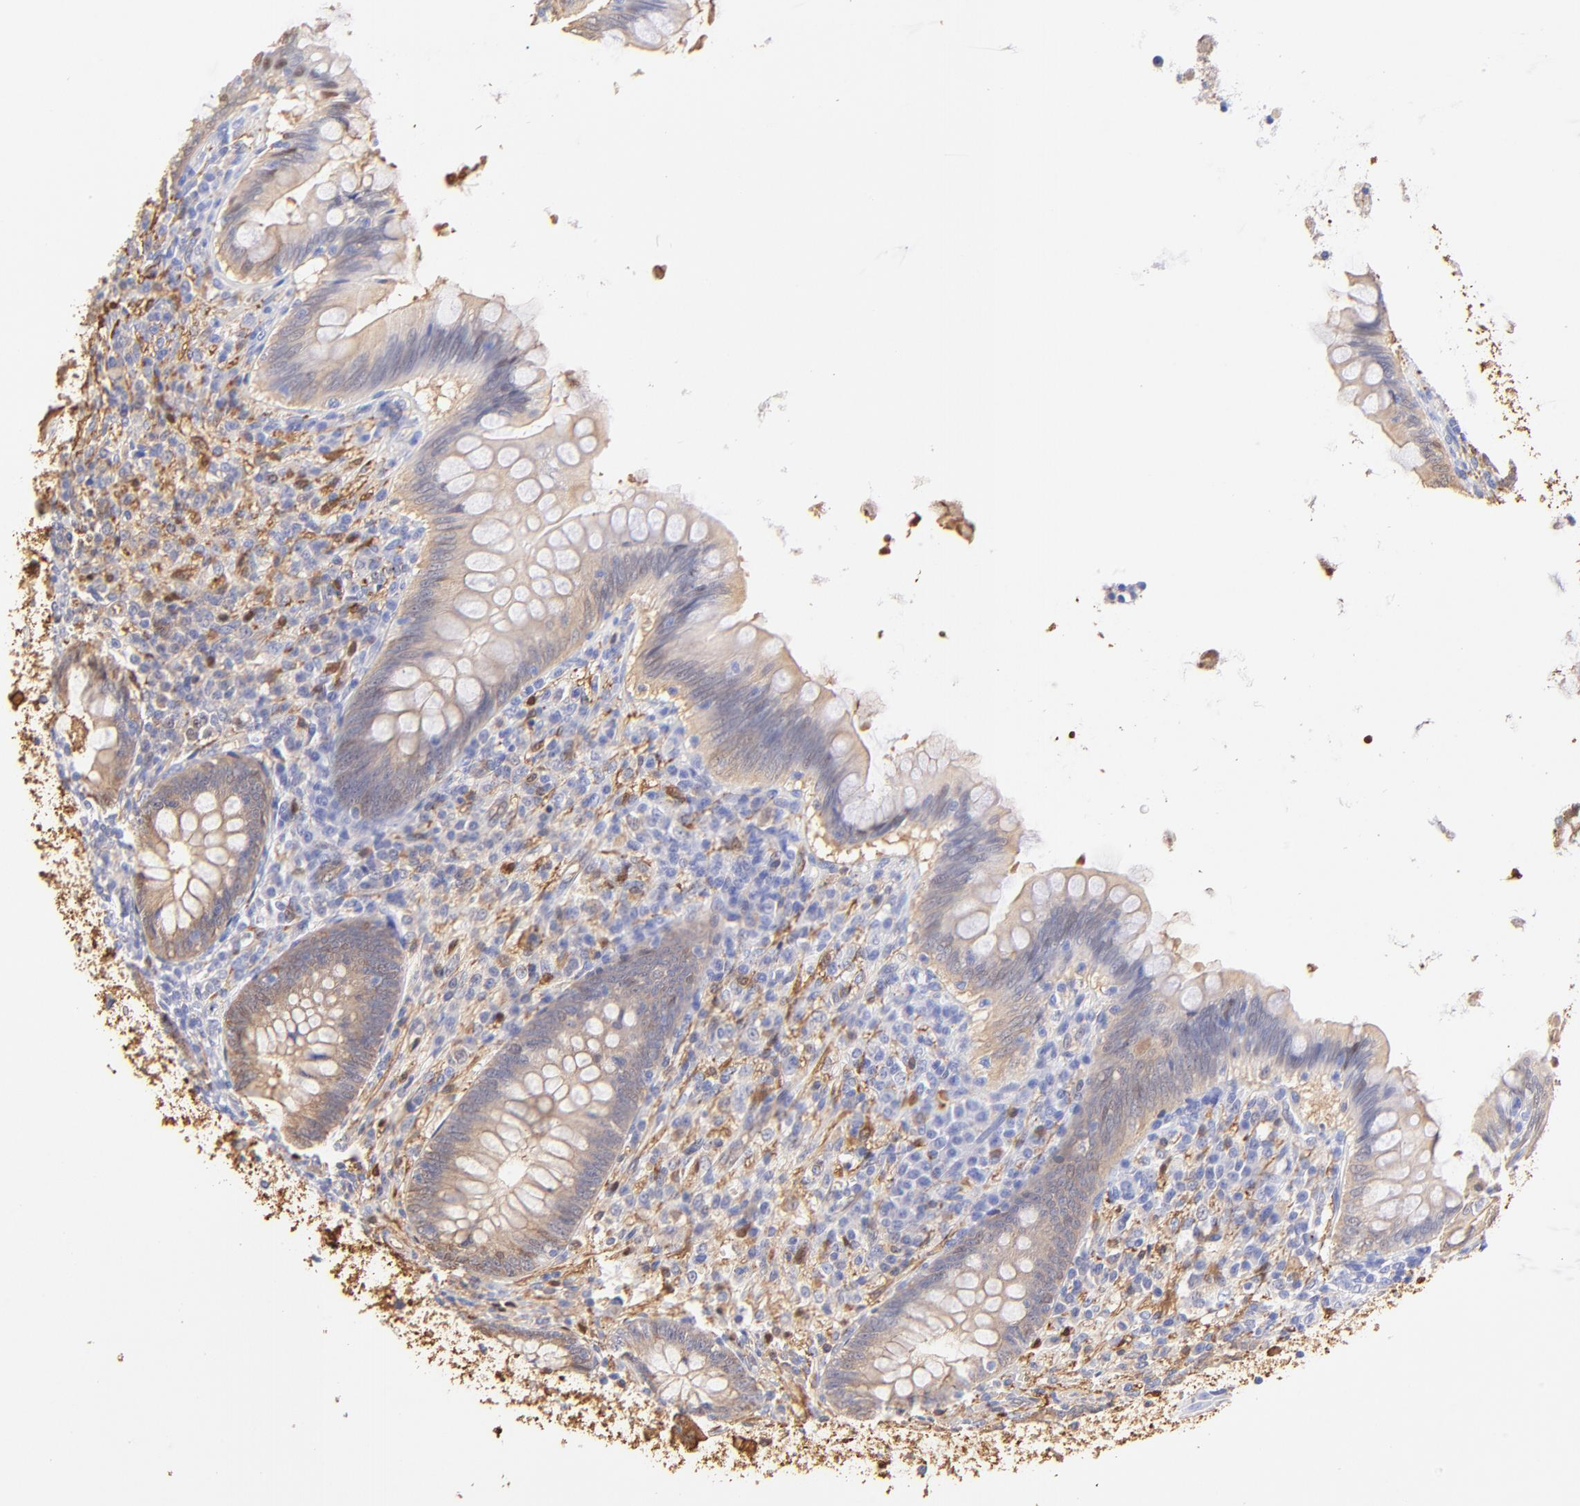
{"staining": {"intensity": "weak", "quantity": "25%-75%", "location": "cytoplasmic/membranous"}, "tissue": "appendix", "cell_type": "Glandular cells", "image_type": "normal", "snomed": [{"axis": "morphology", "description": "Normal tissue, NOS"}, {"axis": "topography", "description": "Appendix"}], "caption": "Immunohistochemical staining of normal appendix displays 25%-75% levels of weak cytoplasmic/membranous protein positivity in approximately 25%-75% of glandular cells. (IHC, brightfield microscopy, high magnification).", "gene": "ALDH1A1", "patient": {"sex": "female", "age": 66}}